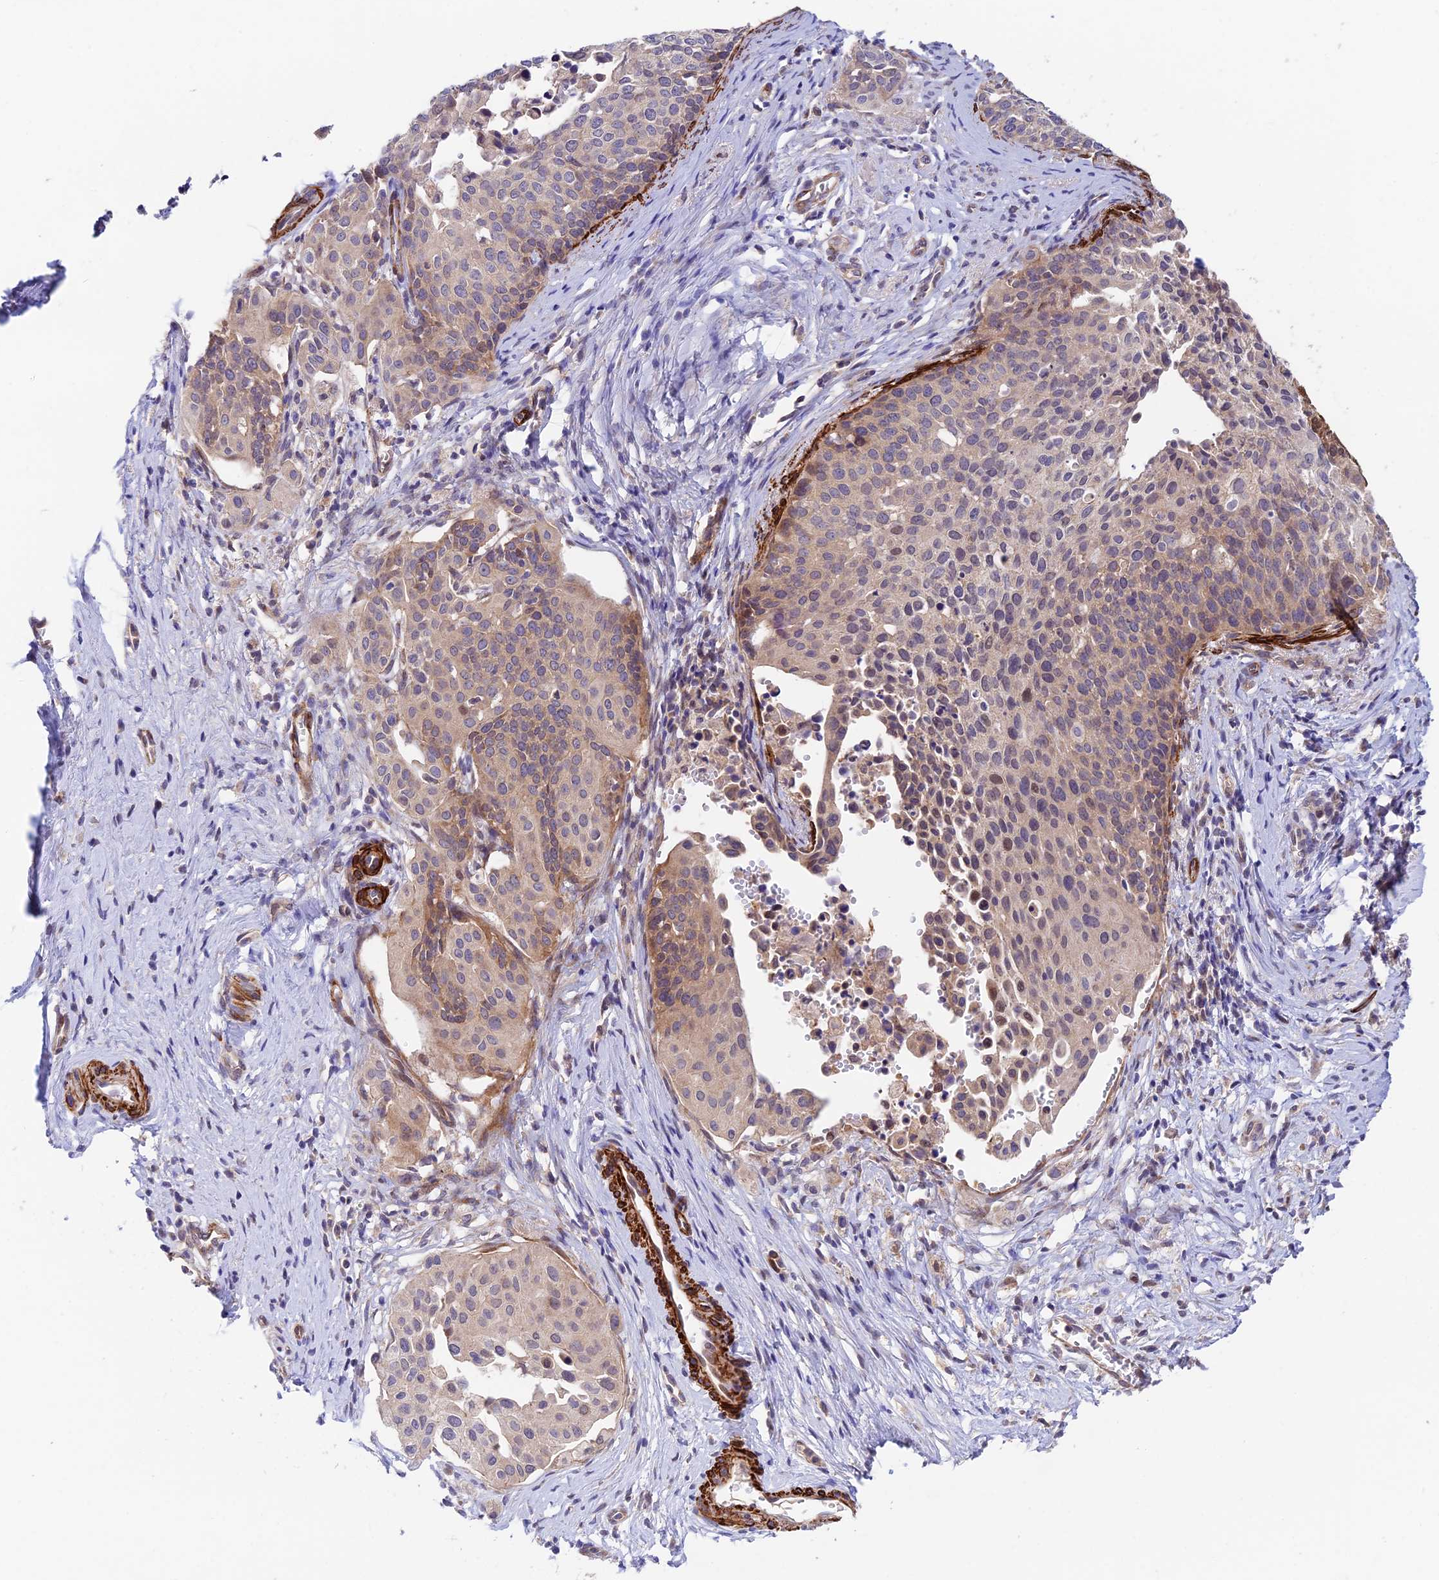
{"staining": {"intensity": "weak", "quantity": "25%-75%", "location": "cytoplasmic/membranous"}, "tissue": "cervical cancer", "cell_type": "Tumor cells", "image_type": "cancer", "snomed": [{"axis": "morphology", "description": "Squamous cell carcinoma, NOS"}, {"axis": "topography", "description": "Cervix"}], "caption": "Squamous cell carcinoma (cervical) was stained to show a protein in brown. There is low levels of weak cytoplasmic/membranous staining in approximately 25%-75% of tumor cells.", "gene": "ANKRD50", "patient": {"sex": "female", "age": 44}}